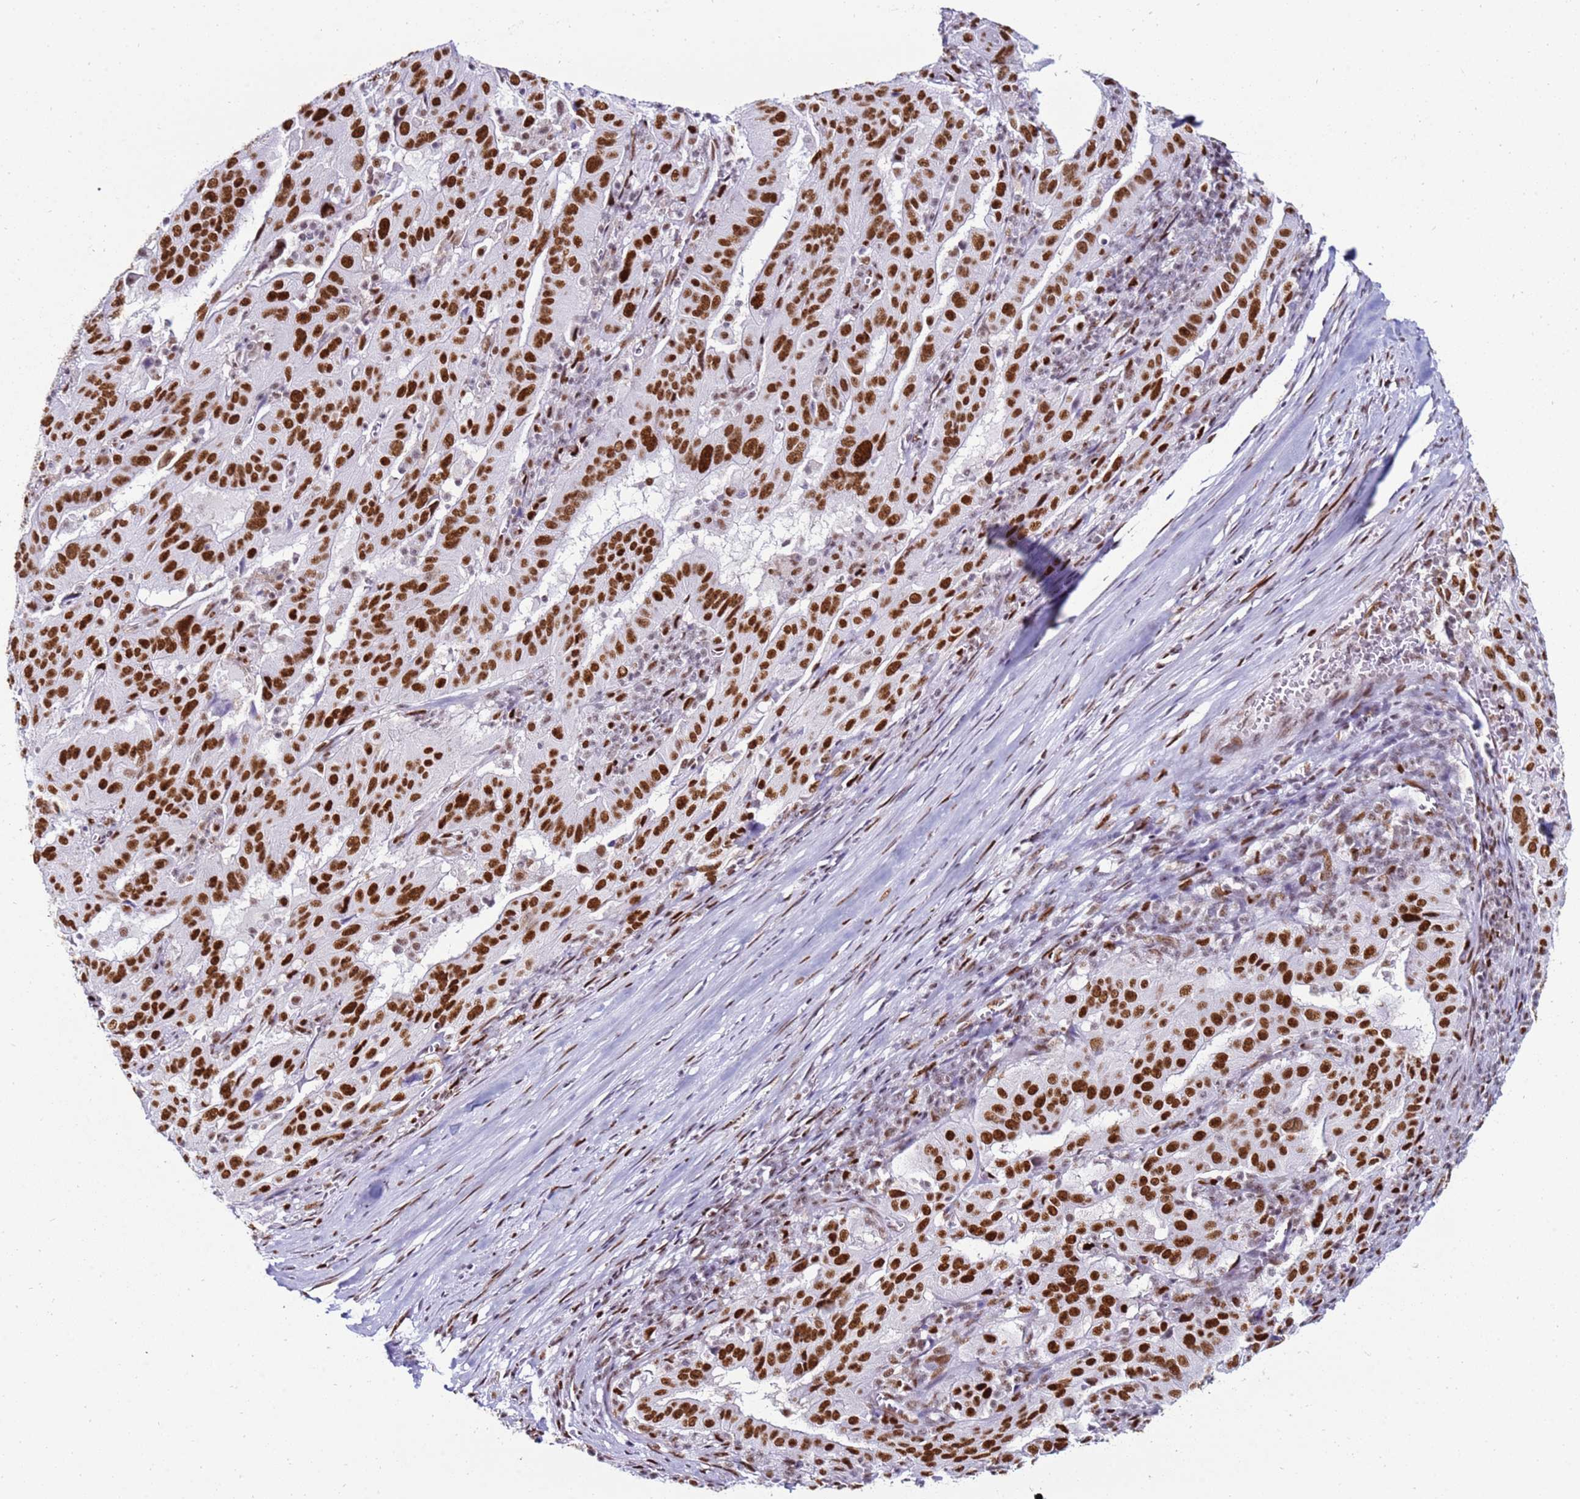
{"staining": {"intensity": "strong", "quantity": ">75%", "location": "nuclear"}, "tissue": "pancreatic cancer", "cell_type": "Tumor cells", "image_type": "cancer", "snomed": [{"axis": "morphology", "description": "Adenocarcinoma, NOS"}, {"axis": "topography", "description": "Pancreas"}], "caption": "The photomicrograph exhibits immunohistochemical staining of pancreatic adenocarcinoma. There is strong nuclear expression is appreciated in about >75% of tumor cells.", "gene": "KPNA4", "patient": {"sex": "male", "age": 63}}